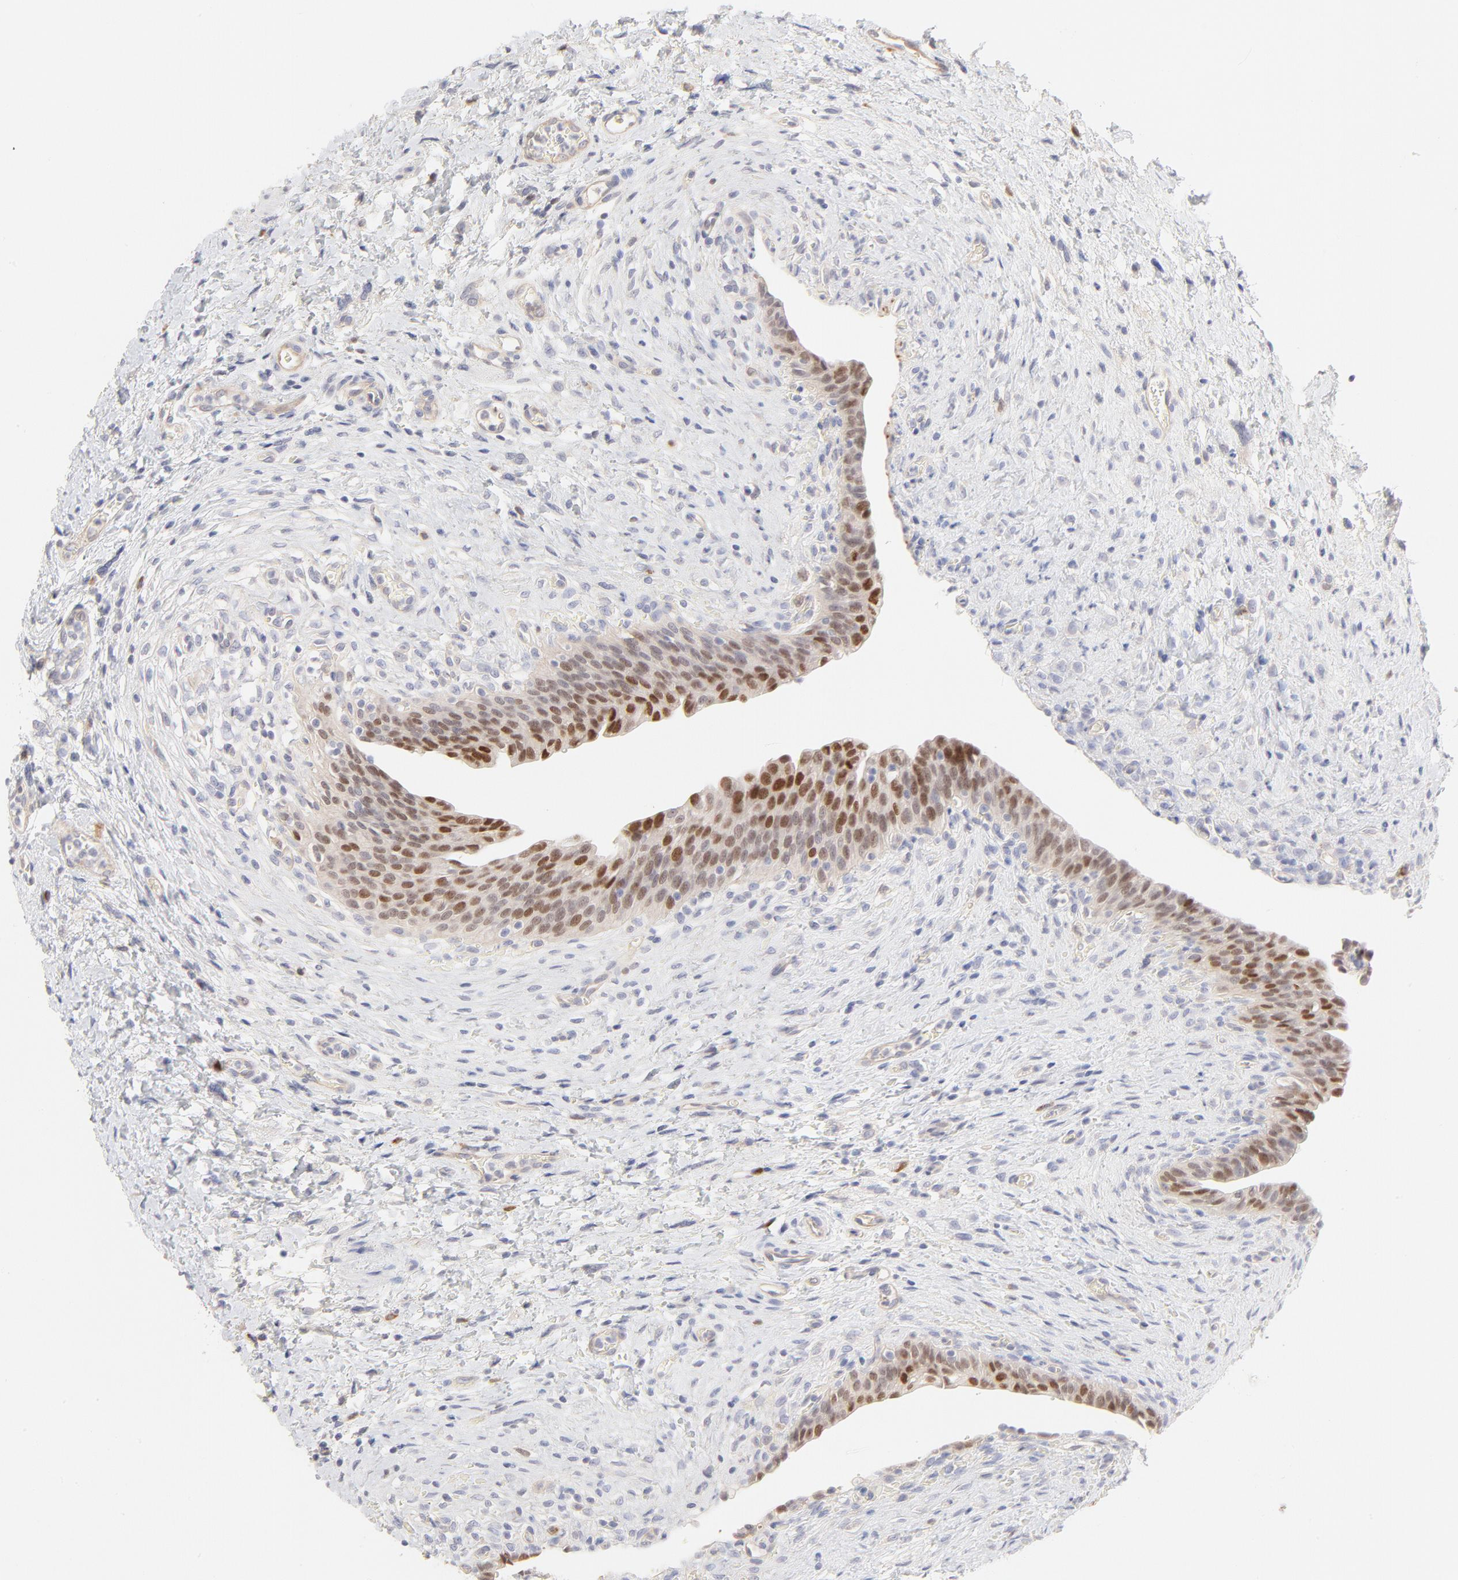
{"staining": {"intensity": "strong", "quantity": ">75%", "location": "nuclear"}, "tissue": "urinary bladder", "cell_type": "Urothelial cells", "image_type": "normal", "snomed": [{"axis": "morphology", "description": "Normal tissue, NOS"}, {"axis": "morphology", "description": "Dysplasia, NOS"}, {"axis": "topography", "description": "Urinary bladder"}], "caption": "A high-resolution histopathology image shows immunohistochemistry staining of benign urinary bladder, which demonstrates strong nuclear expression in about >75% of urothelial cells.", "gene": "ELF3", "patient": {"sex": "male", "age": 35}}